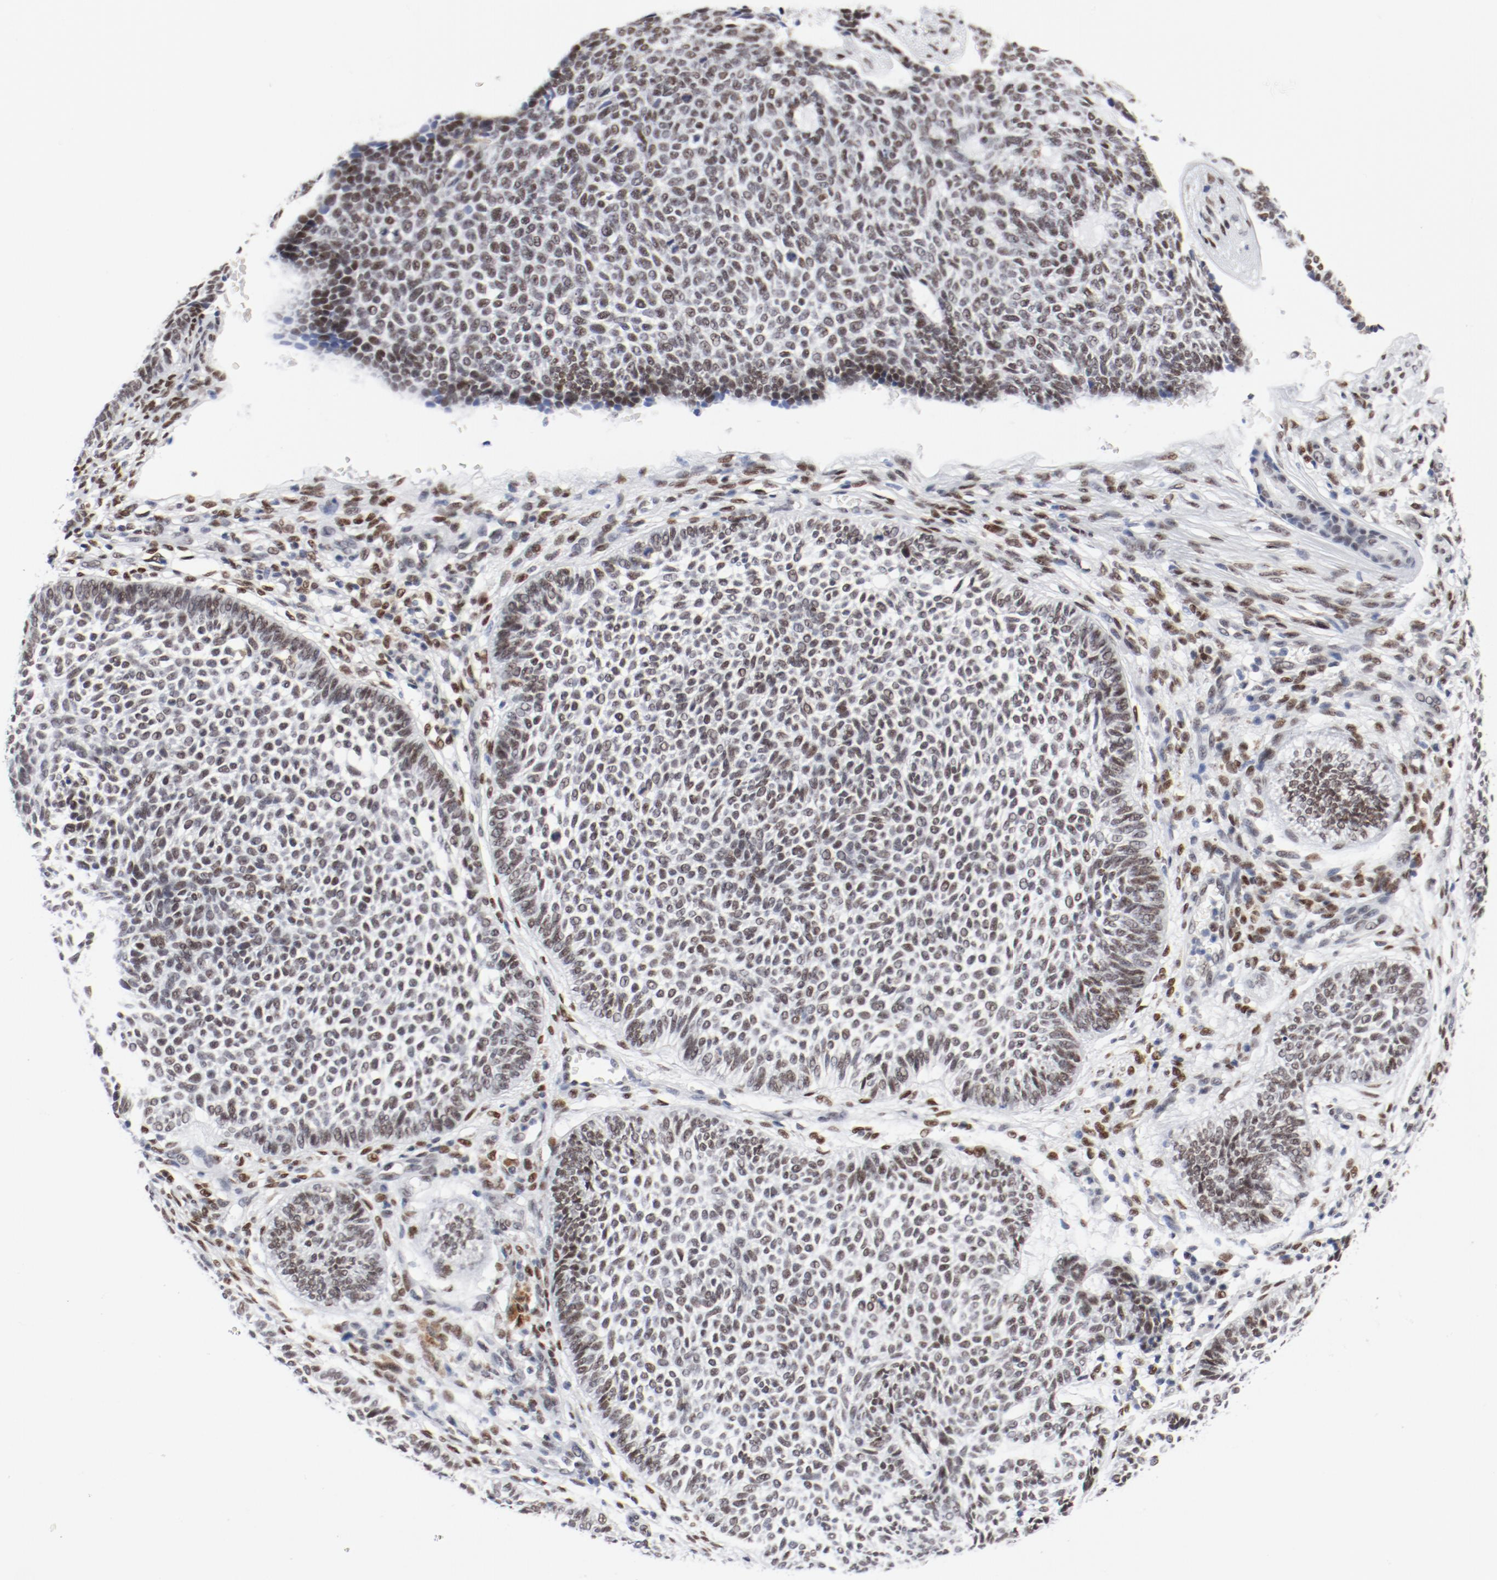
{"staining": {"intensity": "moderate", "quantity": ">75%", "location": "nuclear"}, "tissue": "skin cancer", "cell_type": "Tumor cells", "image_type": "cancer", "snomed": [{"axis": "morphology", "description": "Normal tissue, NOS"}, {"axis": "morphology", "description": "Basal cell carcinoma"}, {"axis": "topography", "description": "Skin"}], "caption": "High-power microscopy captured an immunohistochemistry micrograph of skin cancer, revealing moderate nuclear positivity in about >75% of tumor cells.", "gene": "ARNT", "patient": {"sex": "male", "age": 87}}